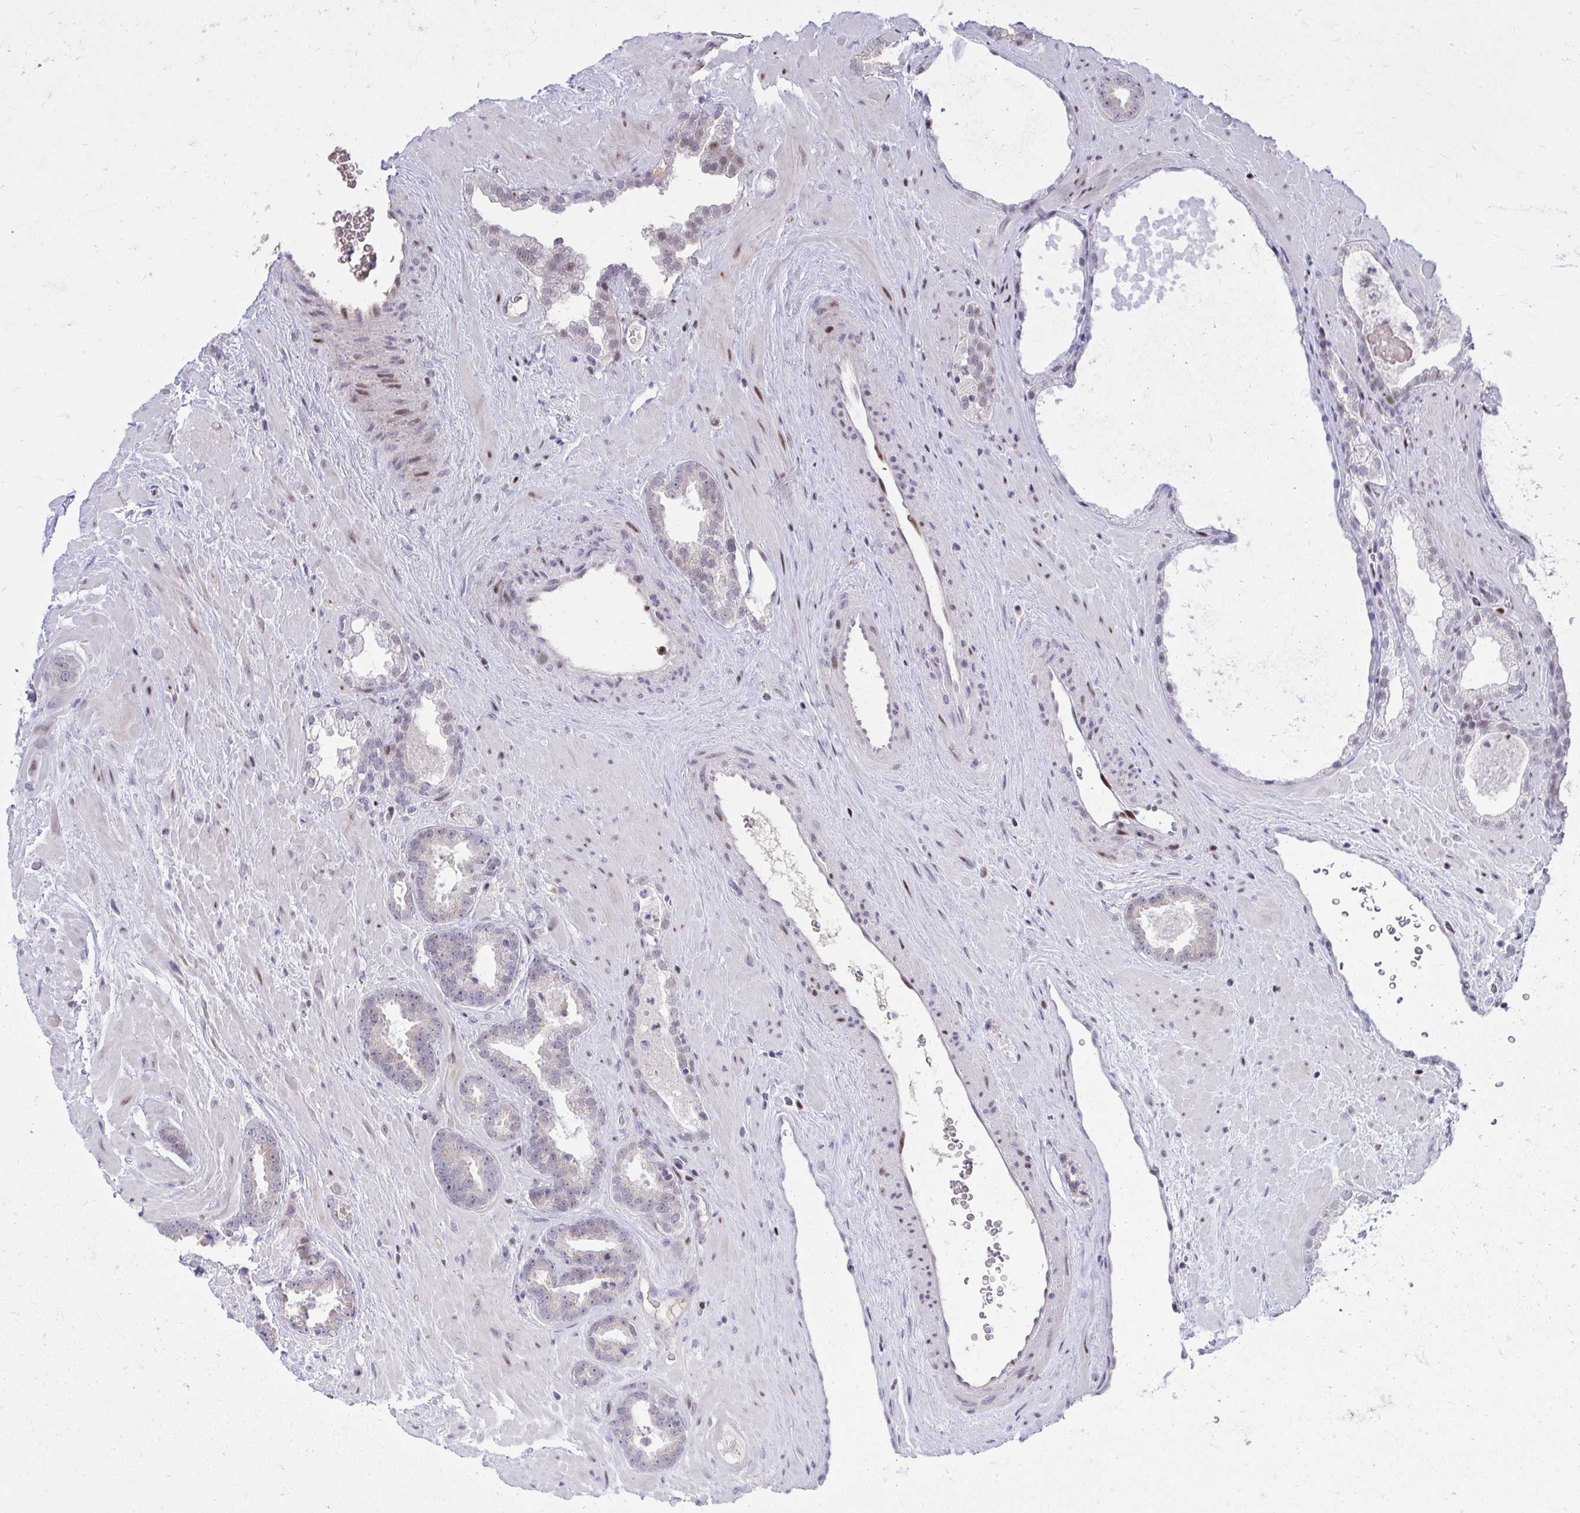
{"staining": {"intensity": "negative", "quantity": "none", "location": "none"}, "tissue": "prostate cancer", "cell_type": "Tumor cells", "image_type": "cancer", "snomed": [{"axis": "morphology", "description": "Adenocarcinoma, Low grade"}, {"axis": "topography", "description": "Prostate"}], "caption": "Immunohistochemistry (IHC) of low-grade adenocarcinoma (prostate) exhibits no staining in tumor cells.", "gene": "C14orf39", "patient": {"sex": "male", "age": 62}}